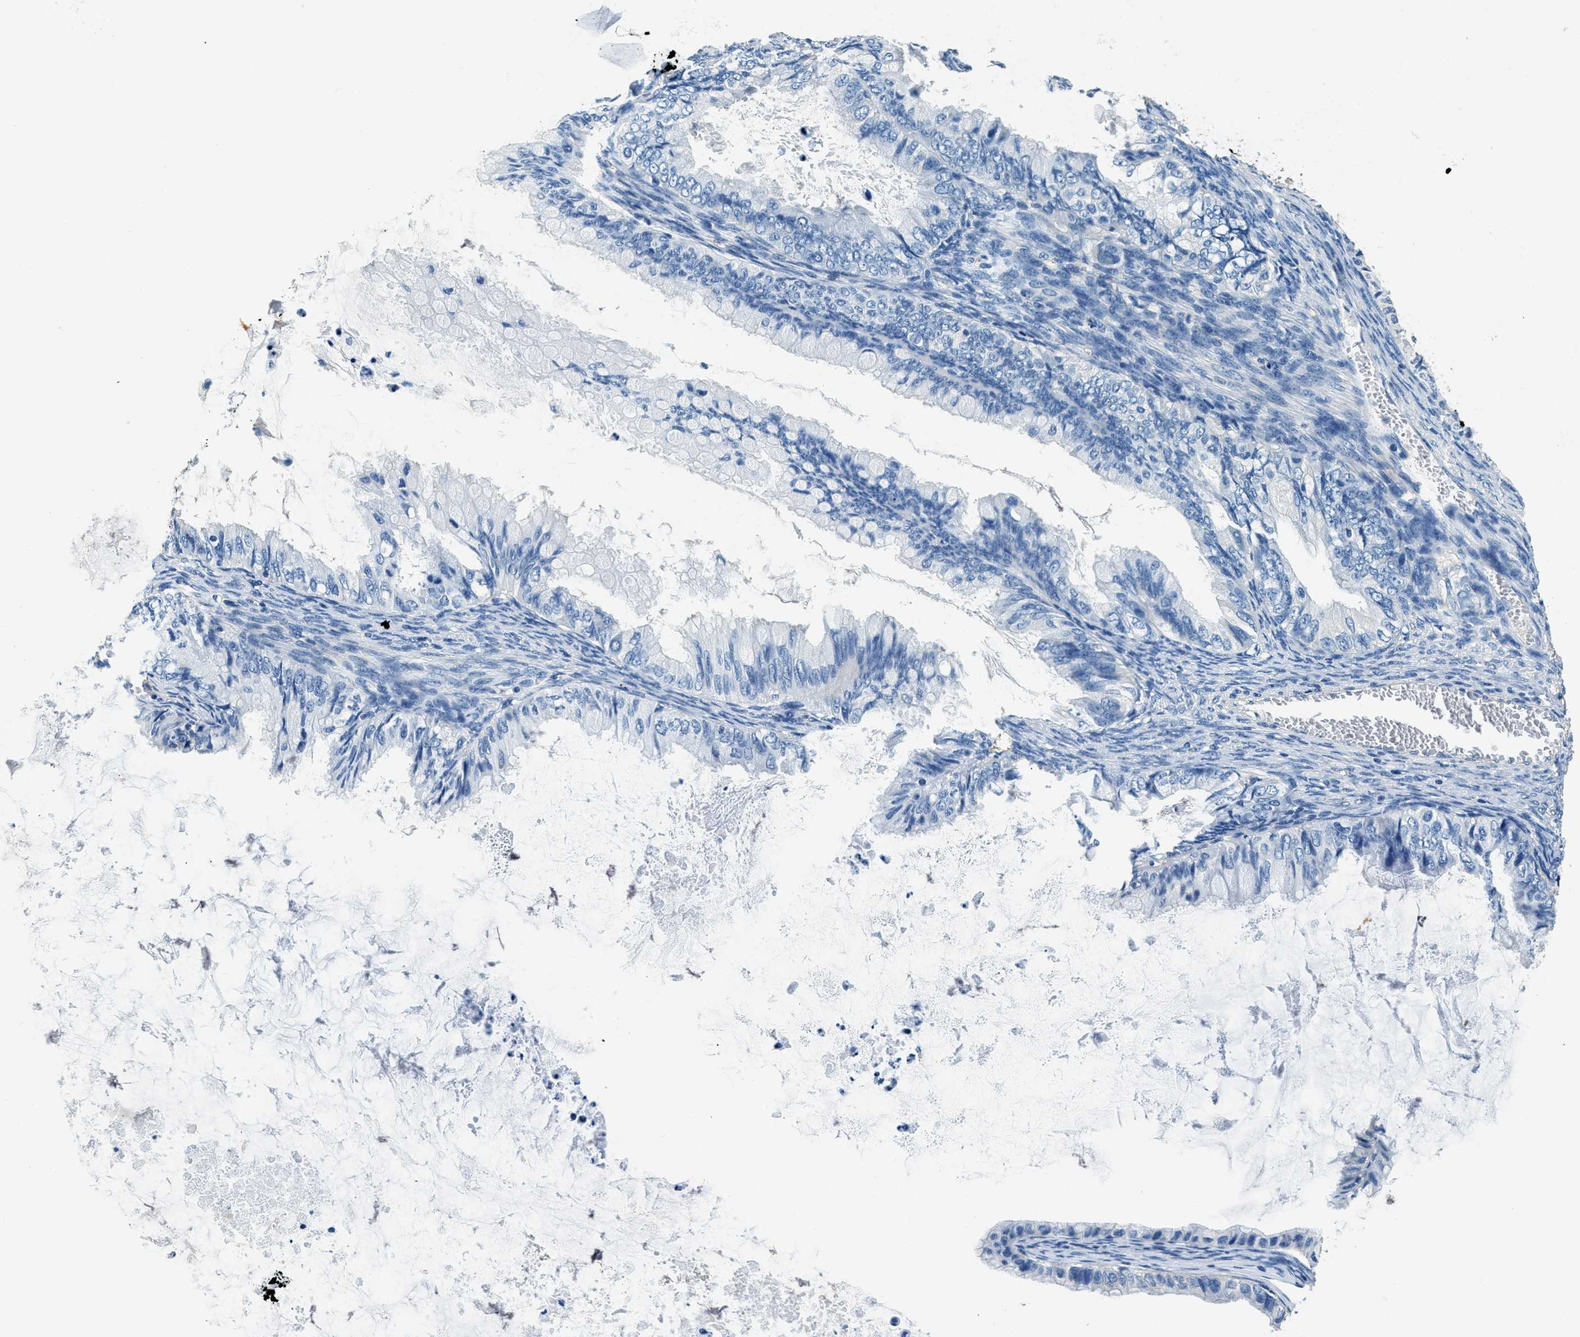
{"staining": {"intensity": "negative", "quantity": "none", "location": "none"}, "tissue": "ovarian cancer", "cell_type": "Tumor cells", "image_type": "cancer", "snomed": [{"axis": "morphology", "description": "Cystadenocarcinoma, mucinous, NOS"}, {"axis": "topography", "description": "Ovary"}], "caption": "This image is of ovarian cancer stained with immunohistochemistry (IHC) to label a protein in brown with the nuclei are counter-stained blue. There is no expression in tumor cells. (DAB IHC visualized using brightfield microscopy, high magnification).", "gene": "TMEM186", "patient": {"sex": "female", "age": 80}}